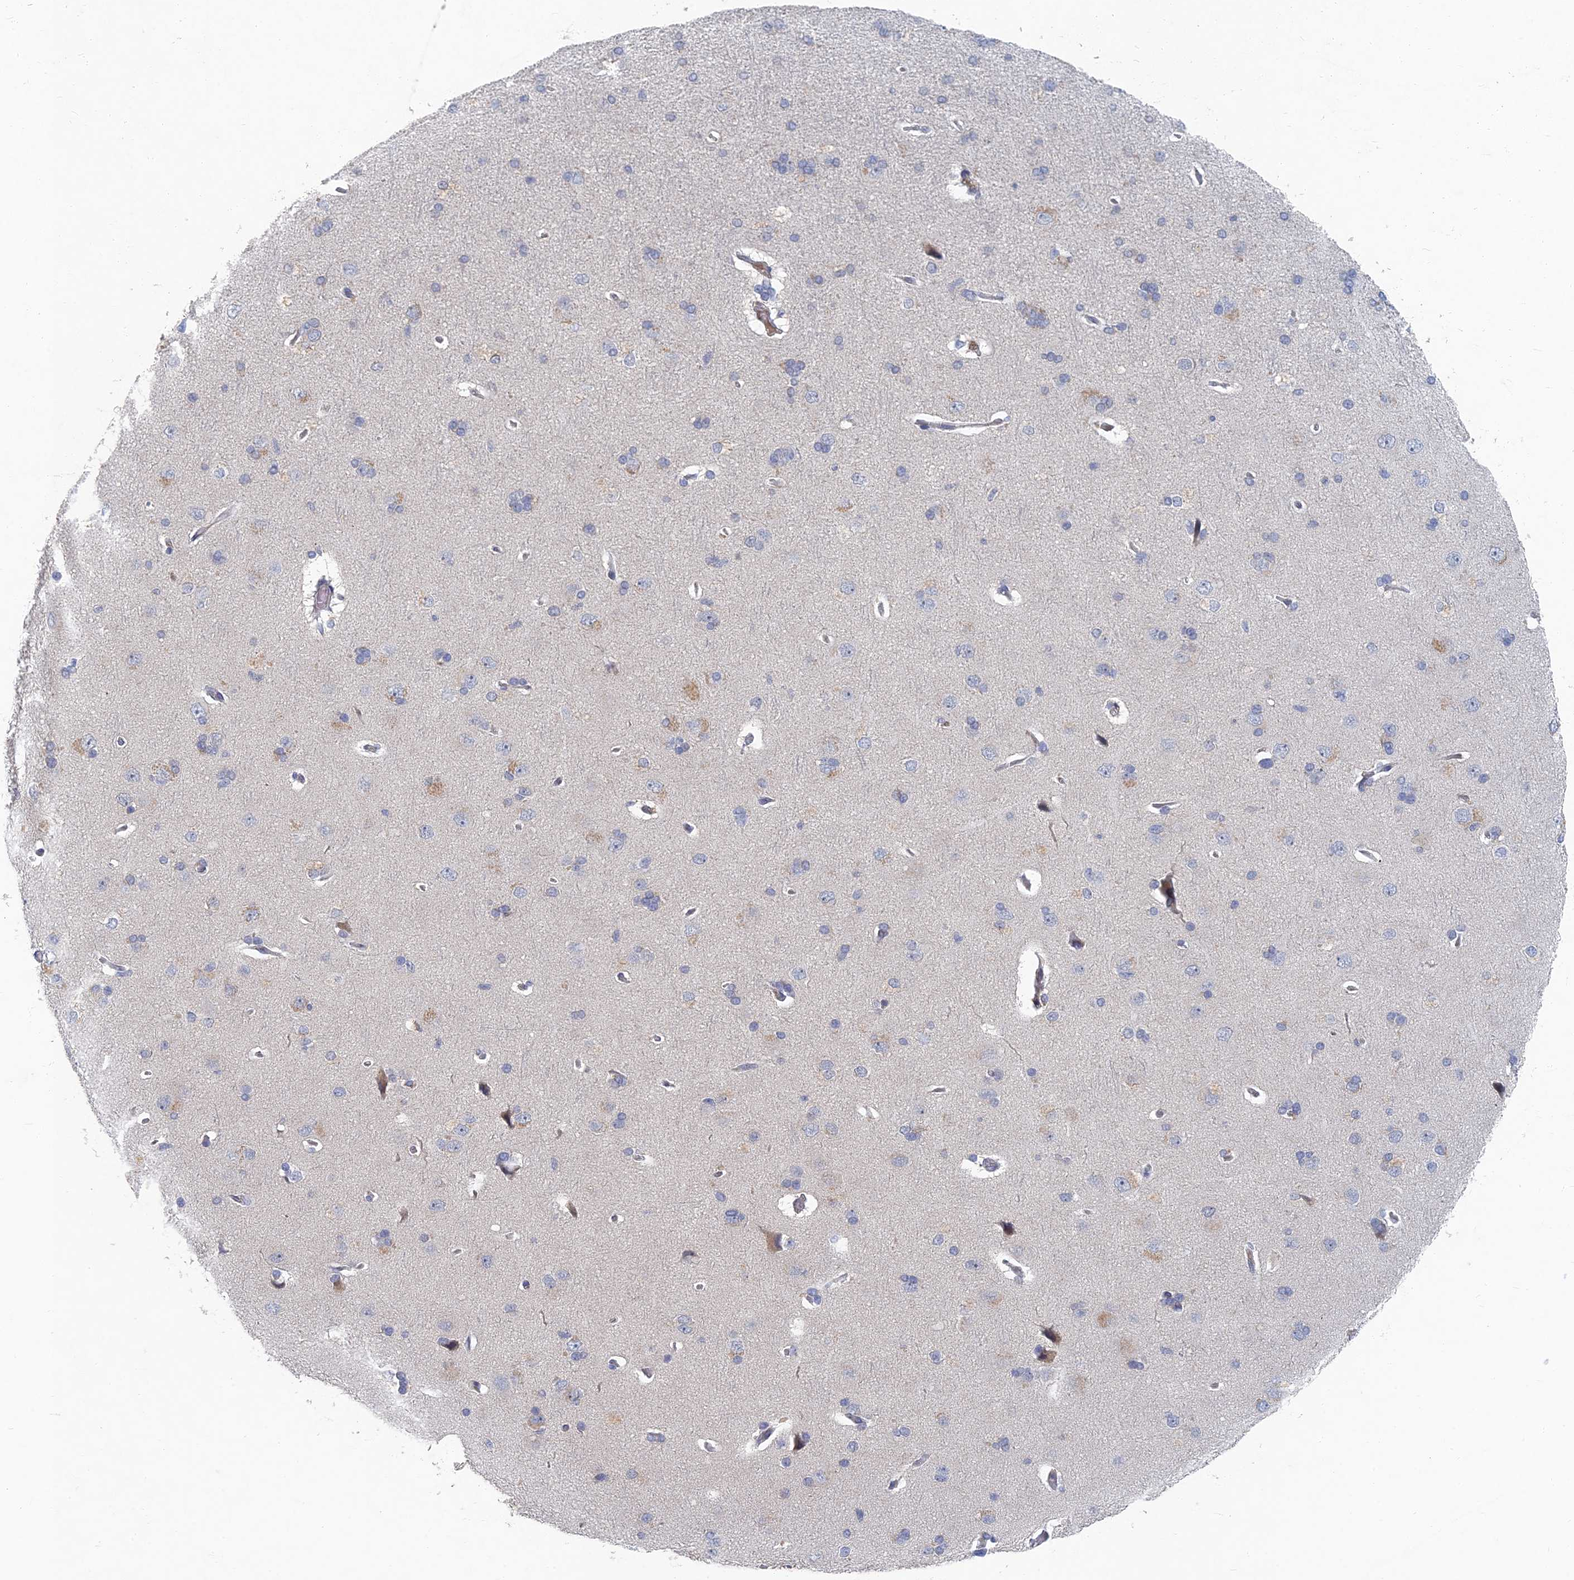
{"staining": {"intensity": "weak", "quantity": "25%-75%", "location": "cytoplasmic/membranous"}, "tissue": "cerebral cortex", "cell_type": "Endothelial cells", "image_type": "normal", "snomed": [{"axis": "morphology", "description": "Normal tissue, NOS"}, {"axis": "topography", "description": "Cerebral cortex"}], "caption": "Immunohistochemistry (DAB) staining of normal human cerebral cortex demonstrates weak cytoplasmic/membranous protein expression in approximately 25%-75% of endothelial cells.", "gene": "GNA15", "patient": {"sex": "male", "age": 62}}